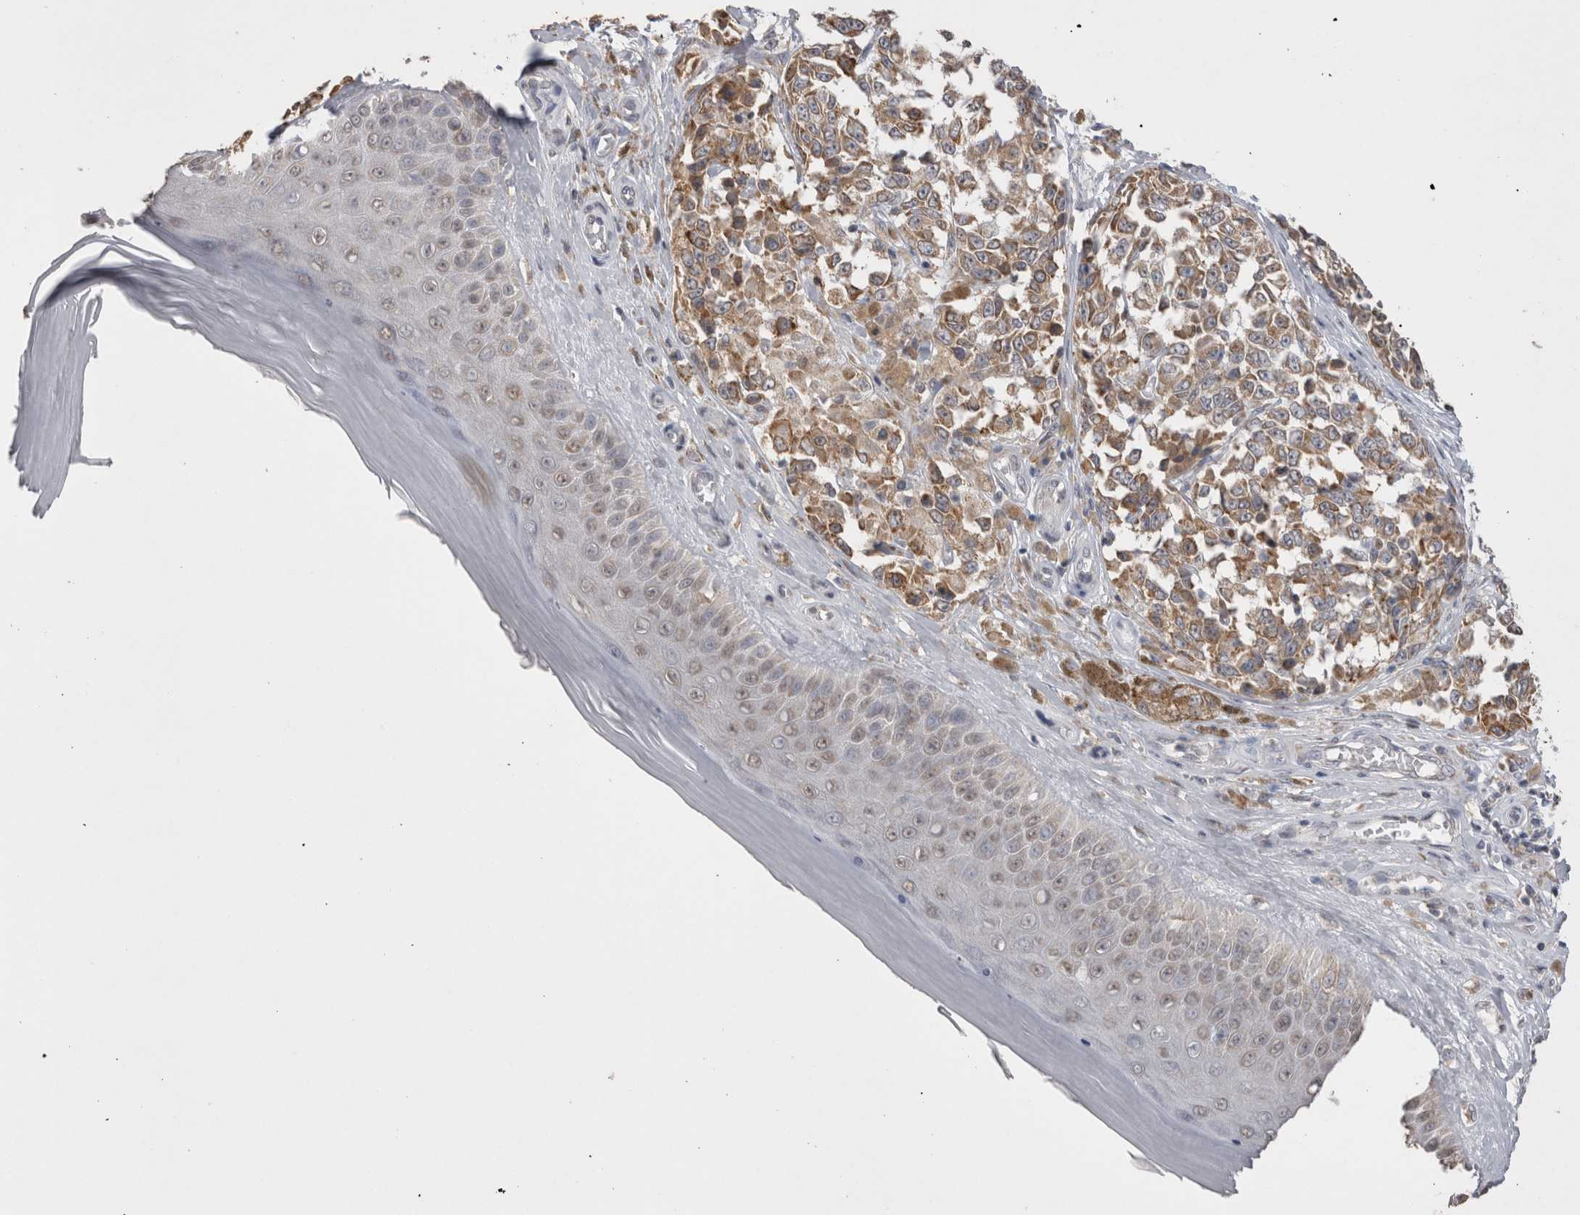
{"staining": {"intensity": "moderate", "quantity": ">75%", "location": "cytoplasmic/membranous"}, "tissue": "melanoma", "cell_type": "Tumor cells", "image_type": "cancer", "snomed": [{"axis": "morphology", "description": "Malignant melanoma, NOS"}, {"axis": "topography", "description": "Skin"}], "caption": "The micrograph exhibits a brown stain indicating the presence of a protein in the cytoplasmic/membranous of tumor cells in melanoma.", "gene": "NOMO1", "patient": {"sex": "female", "age": 64}}